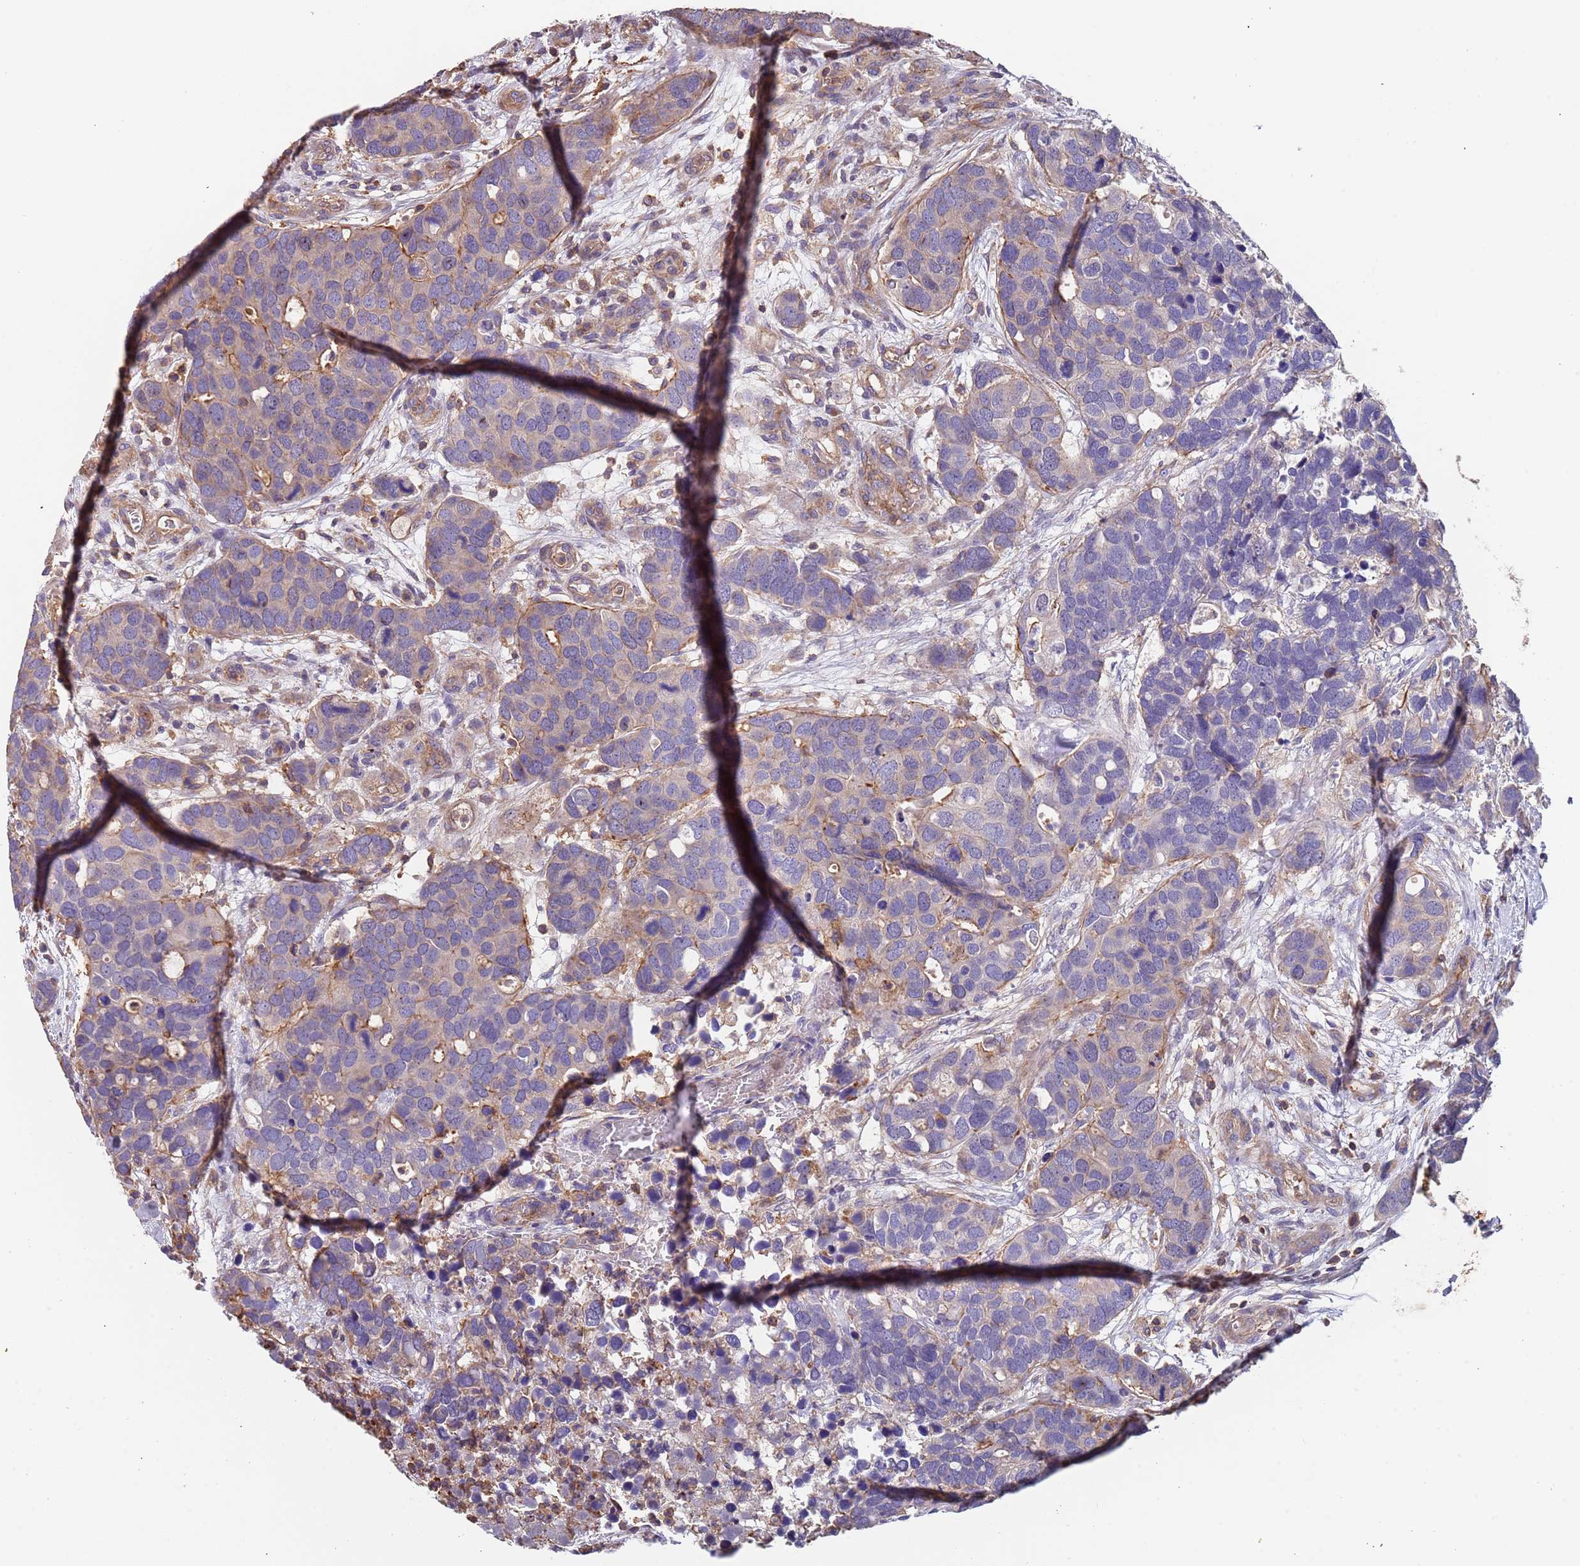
{"staining": {"intensity": "weak", "quantity": "<25%", "location": "cytoplasmic/membranous"}, "tissue": "breast cancer", "cell_type": "Tumor cells", "image_type": "cancer", "snomed": [{"axis": "morphology", "description": "Duct carcinoma"}, {"axis": "topography", "description": "Breast"}], "caption": "Immunohistochemical staining of human breast cancer reveals no significant expression in tumor cells. Nuclei are stained in blue.", "gene": "SYT4", "patient": {"sex": "female", "age": 83}}